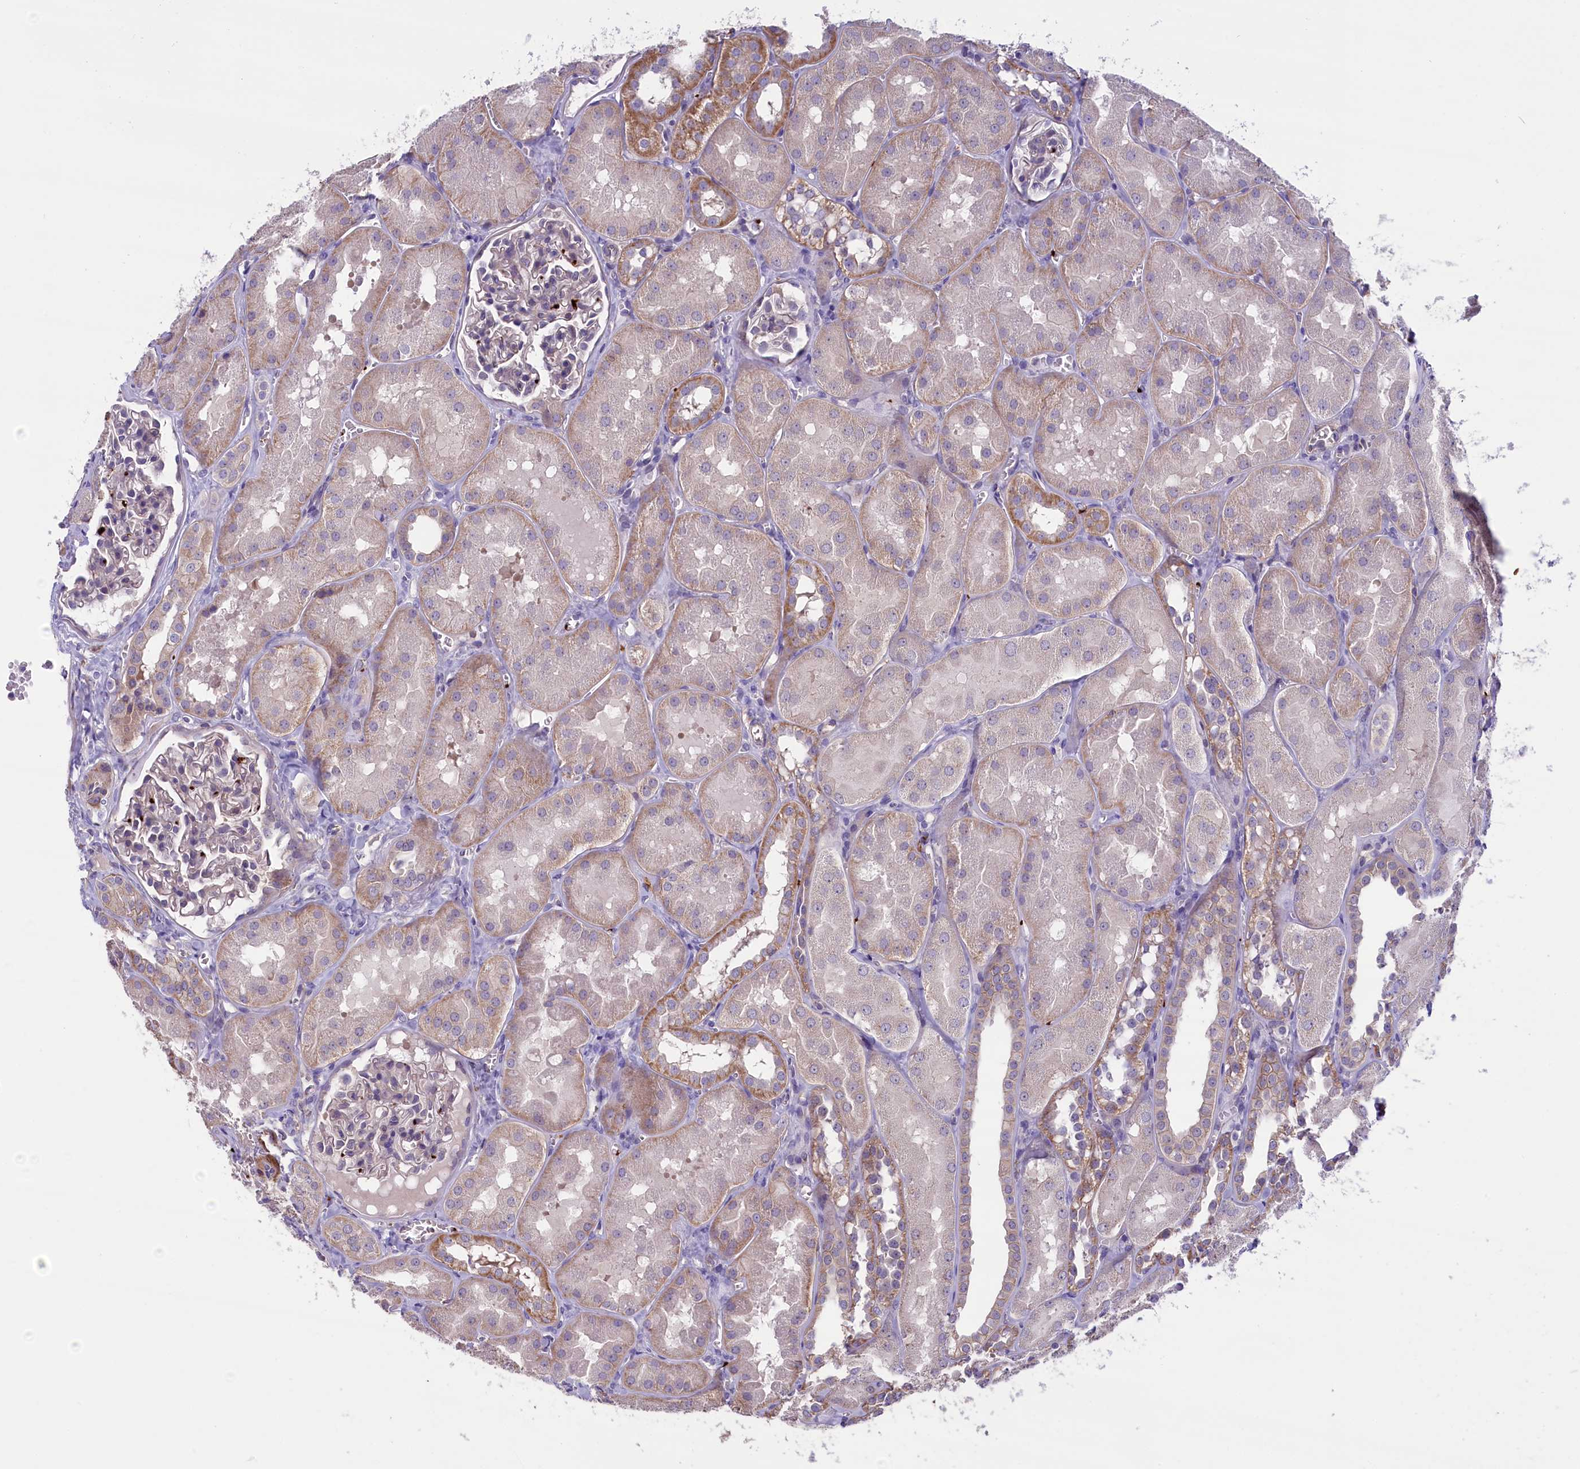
{"staining": {"intensity": "negative", "quantity": "none", "location": "none"}, "tissue": "kidney", "cell_type": "Cells in glomeruli", "image_type": "normal", "snomed": [{"axis": "morphology", "description": "Normal tissue, NOS"}, {"axis": "topography", "description": "Kidney"}, {"axis": "topography", "description": "Urinary bladder"}], "caption": "This is an IHC micrograph of normal human kidney. There is no expression in cells in glomeruli.", "gene": "HEATR3", "patient": {"sex": "male", "age": 16}}